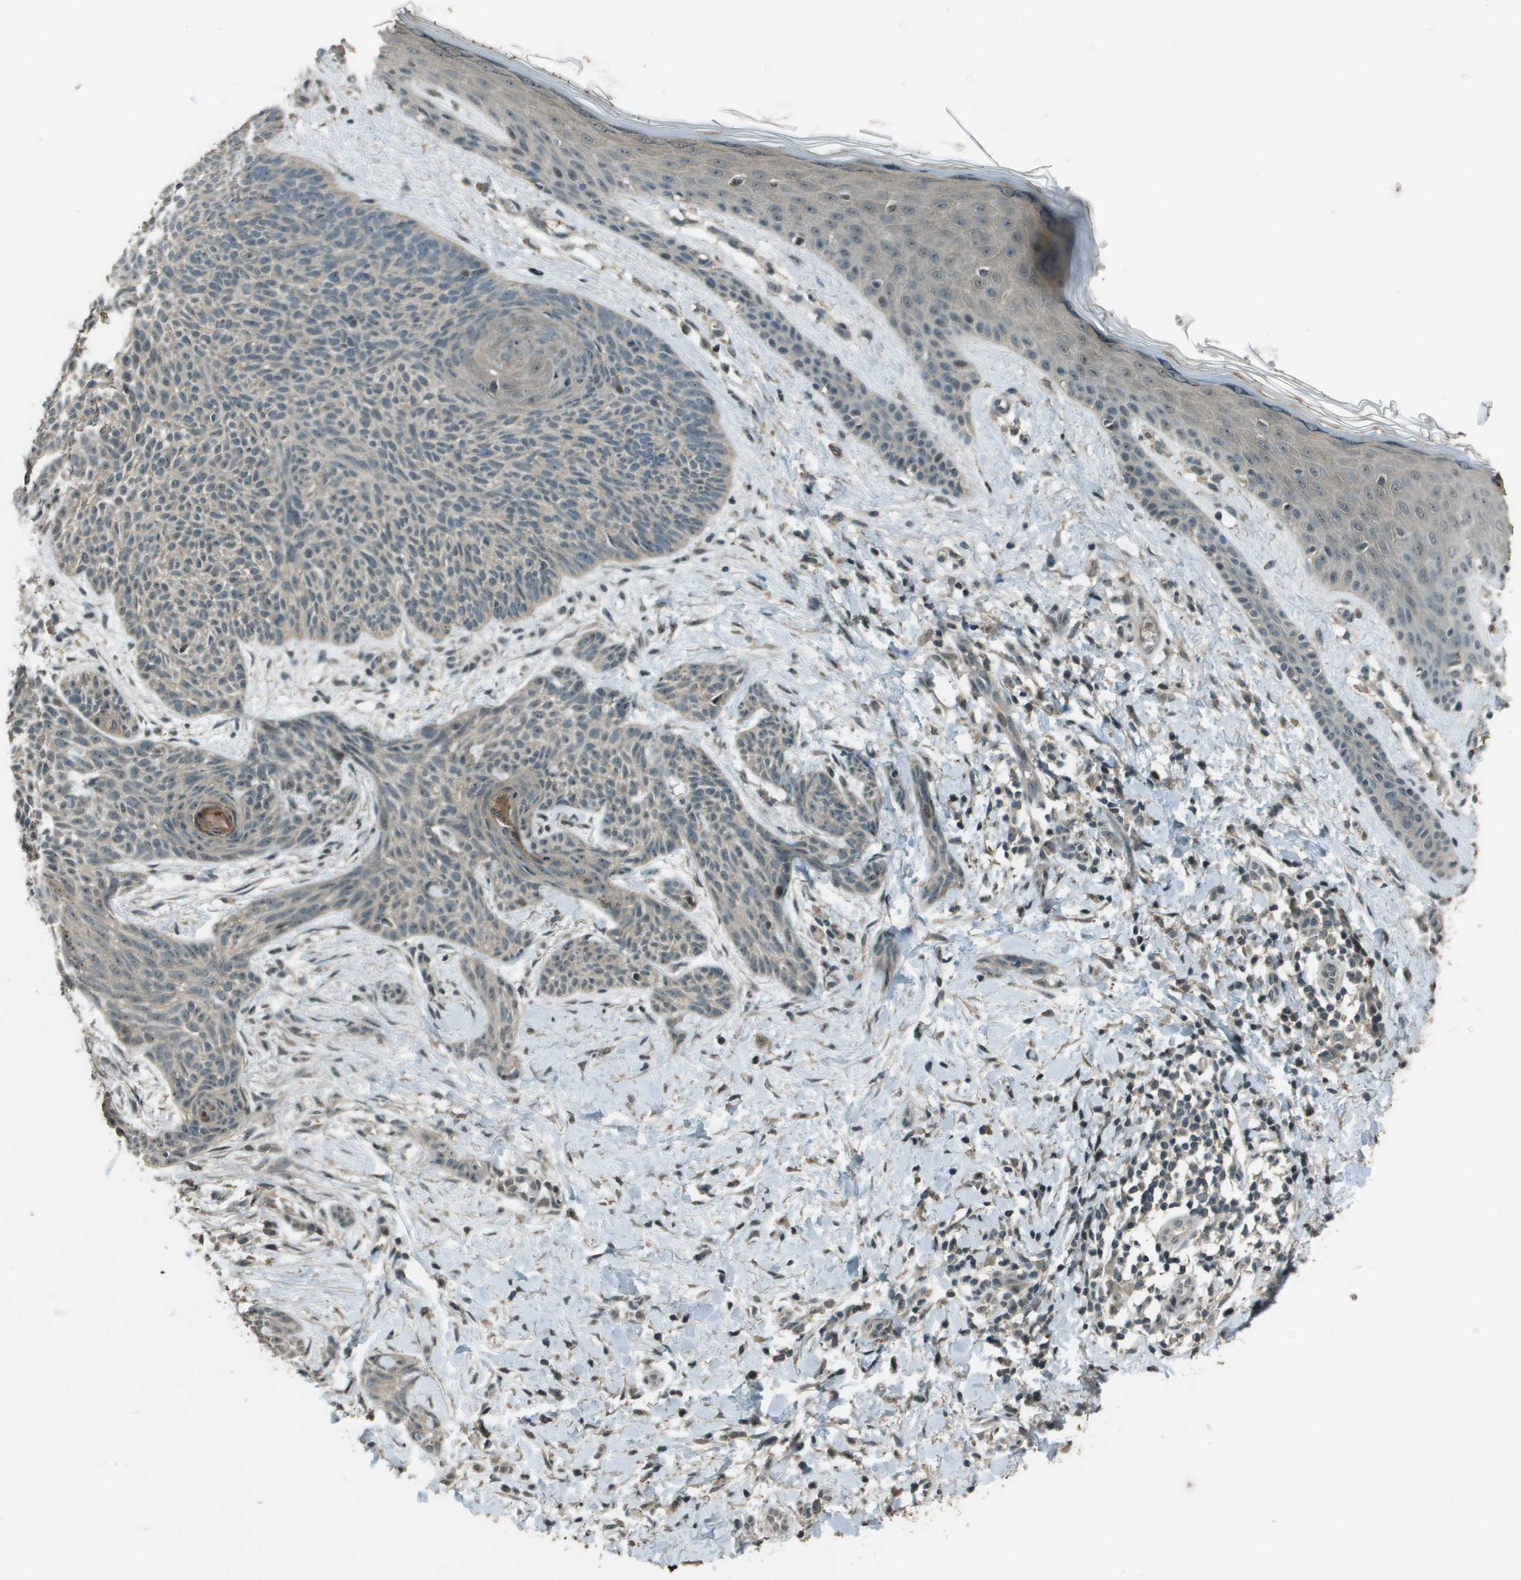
{"staining": {"intensity": "weak", "quantity": ">75%", "location": "cytoplasmic/membranous"}, "tissue": "skin cancer", "cell_type": "Tumor cells", "image_type": "cancer", "snomed": [{"axis": "morphology", "description": "Basal cell carcinoma"}, {"axis": "topography", "description": "Skin"}], "caption": "A brown stain highlights weak cytoplasmic/membranous staining of a protein in basal cell carcinoma (skin) tumor cells.", "gene": "SDC3", "patient": {"sex": "female", "age": 59}}